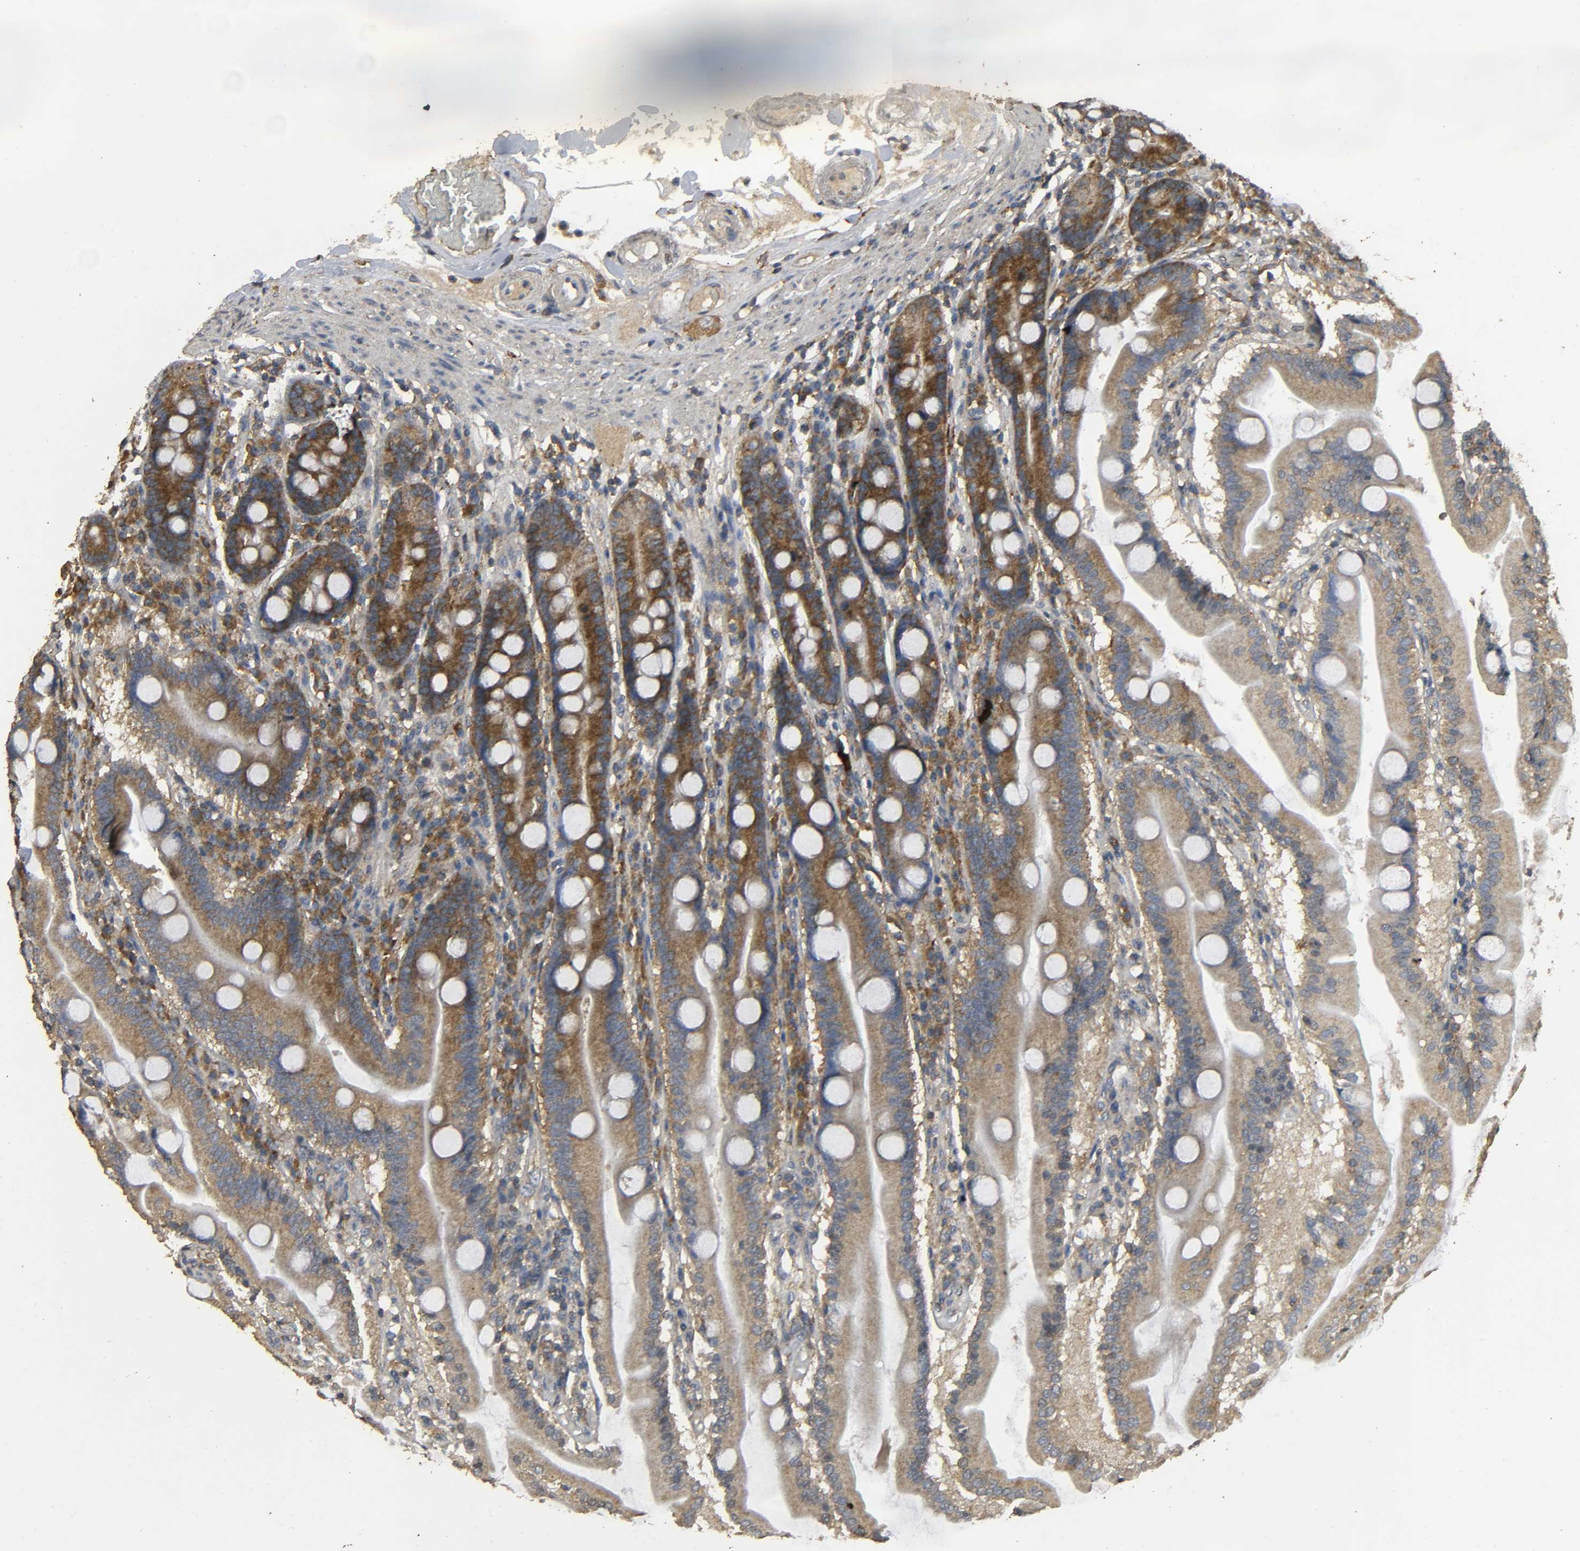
{"staining": {"intensity": "moderate", "quantity": ">75%", "location": "cytoplasmic/membranous"}, "tissue": "duodenum", "cell_type": "Glandular cells", "image_type": "normal", "snomed": [{"axis": "morphology", "description": "Normal tissue, NOS"}, {"axis": "topography", "description": "Duodenum"}], "caption": "IHC staining of normal duodenum, which exhibits medium levels of moderate cytoplasmic/membranous expression in about >75% of glandular cells indicating moderate cytoplasmic/membranous protein positivity. The staining was performed using DAB (brown) for protein detection and nuclei were counterstained in hematoxylin (blue).", "gene": "DDX6", "patient": {"sex": "female", "age": 64}}